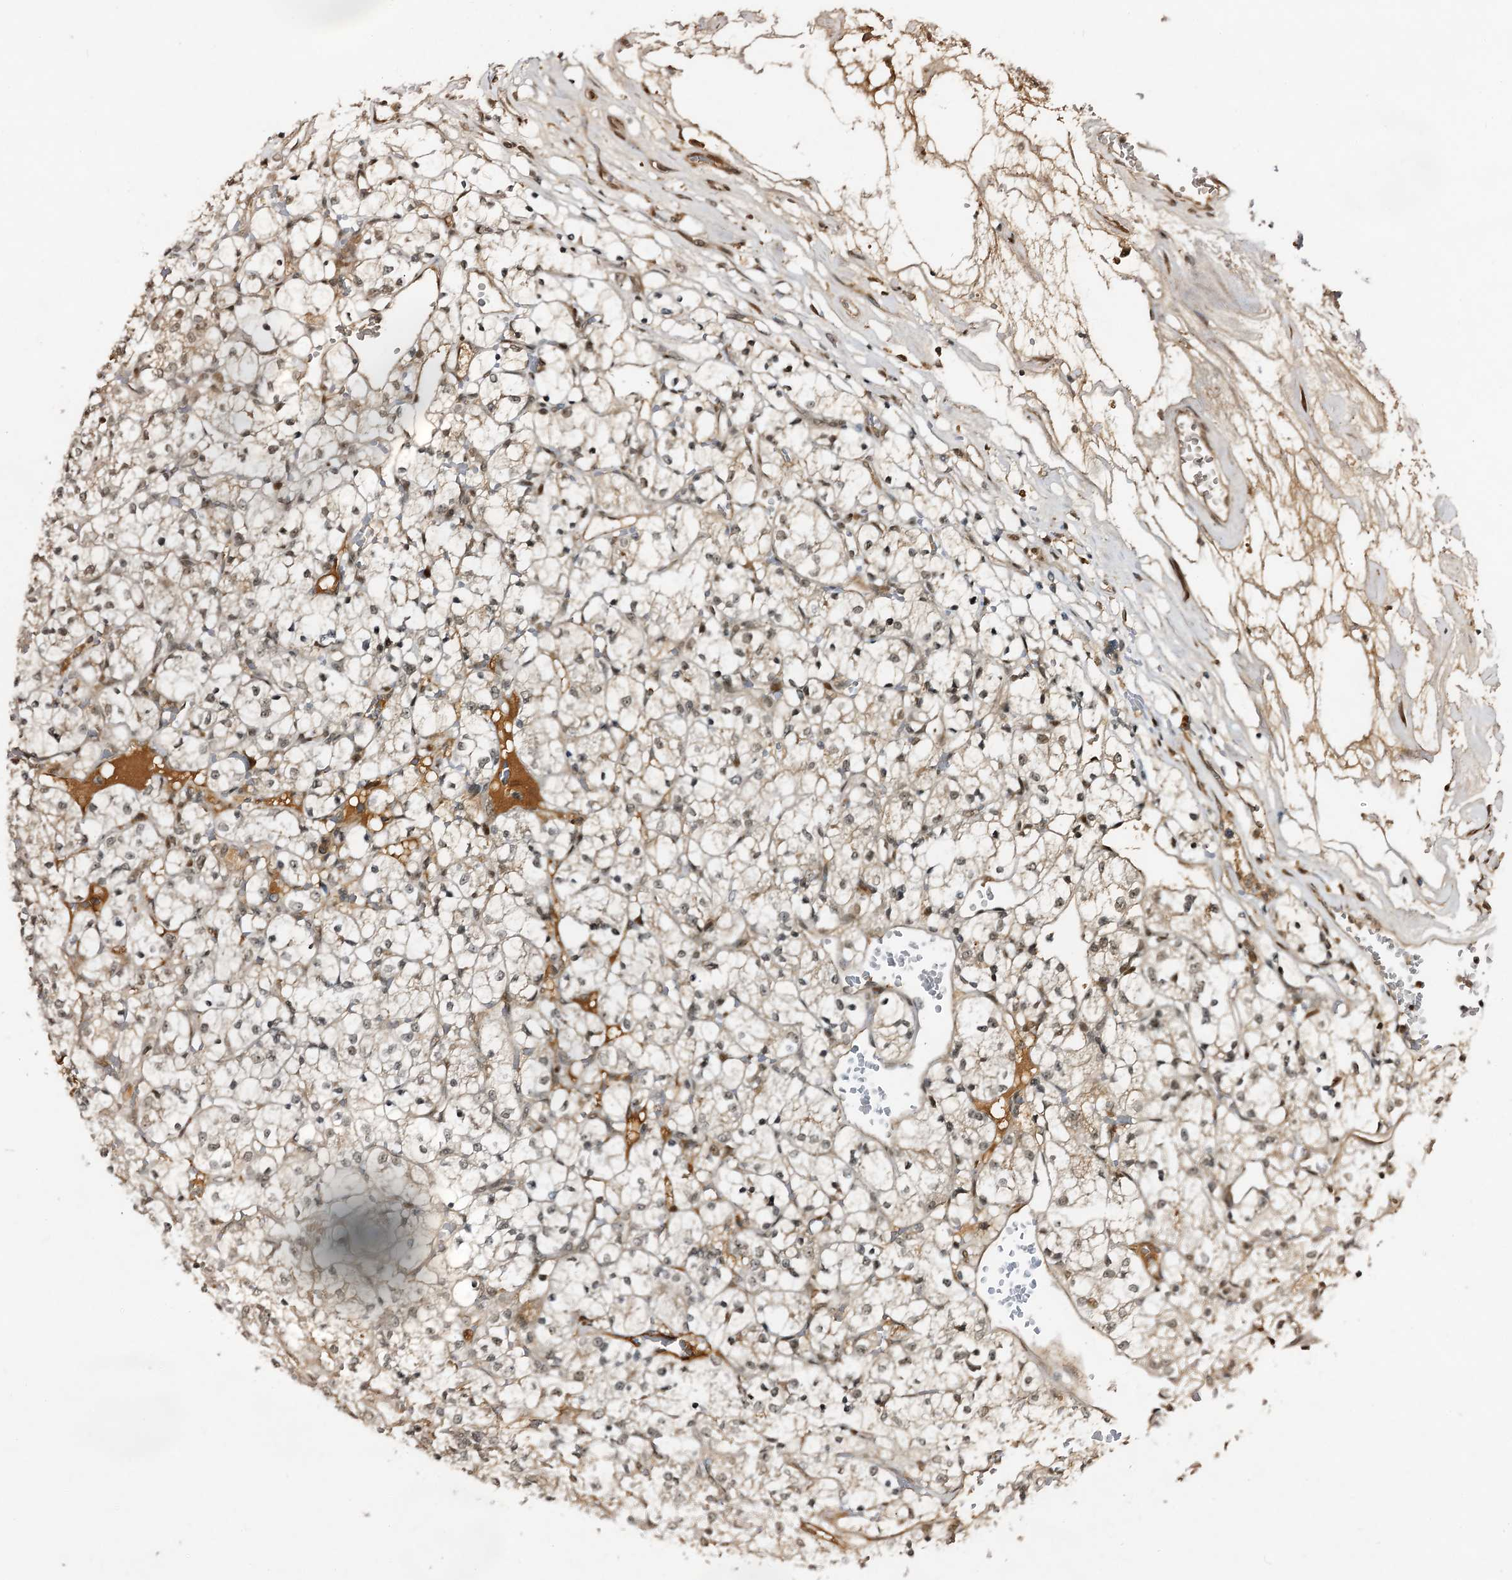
{"staining": {"intensity": "weak", "quantity": "25%-75%", "location": "nuclear"}, "tissue": "renal cancer", "cell_type": "Tumor cells", "image_type": "cancer", "snomed": [{"axis": "morphology", "description": "Adenocarcinoma, NOS"}, {"axis": "topography", "description": "Kidney"}], "caption": "Renal cancer stained with a brown dye displays weak nuclear positive staining in approximately 25%-75% of tumor cells.", "gene": "TRAPPC4", "patient": {"sex": "female", "age": 69}}